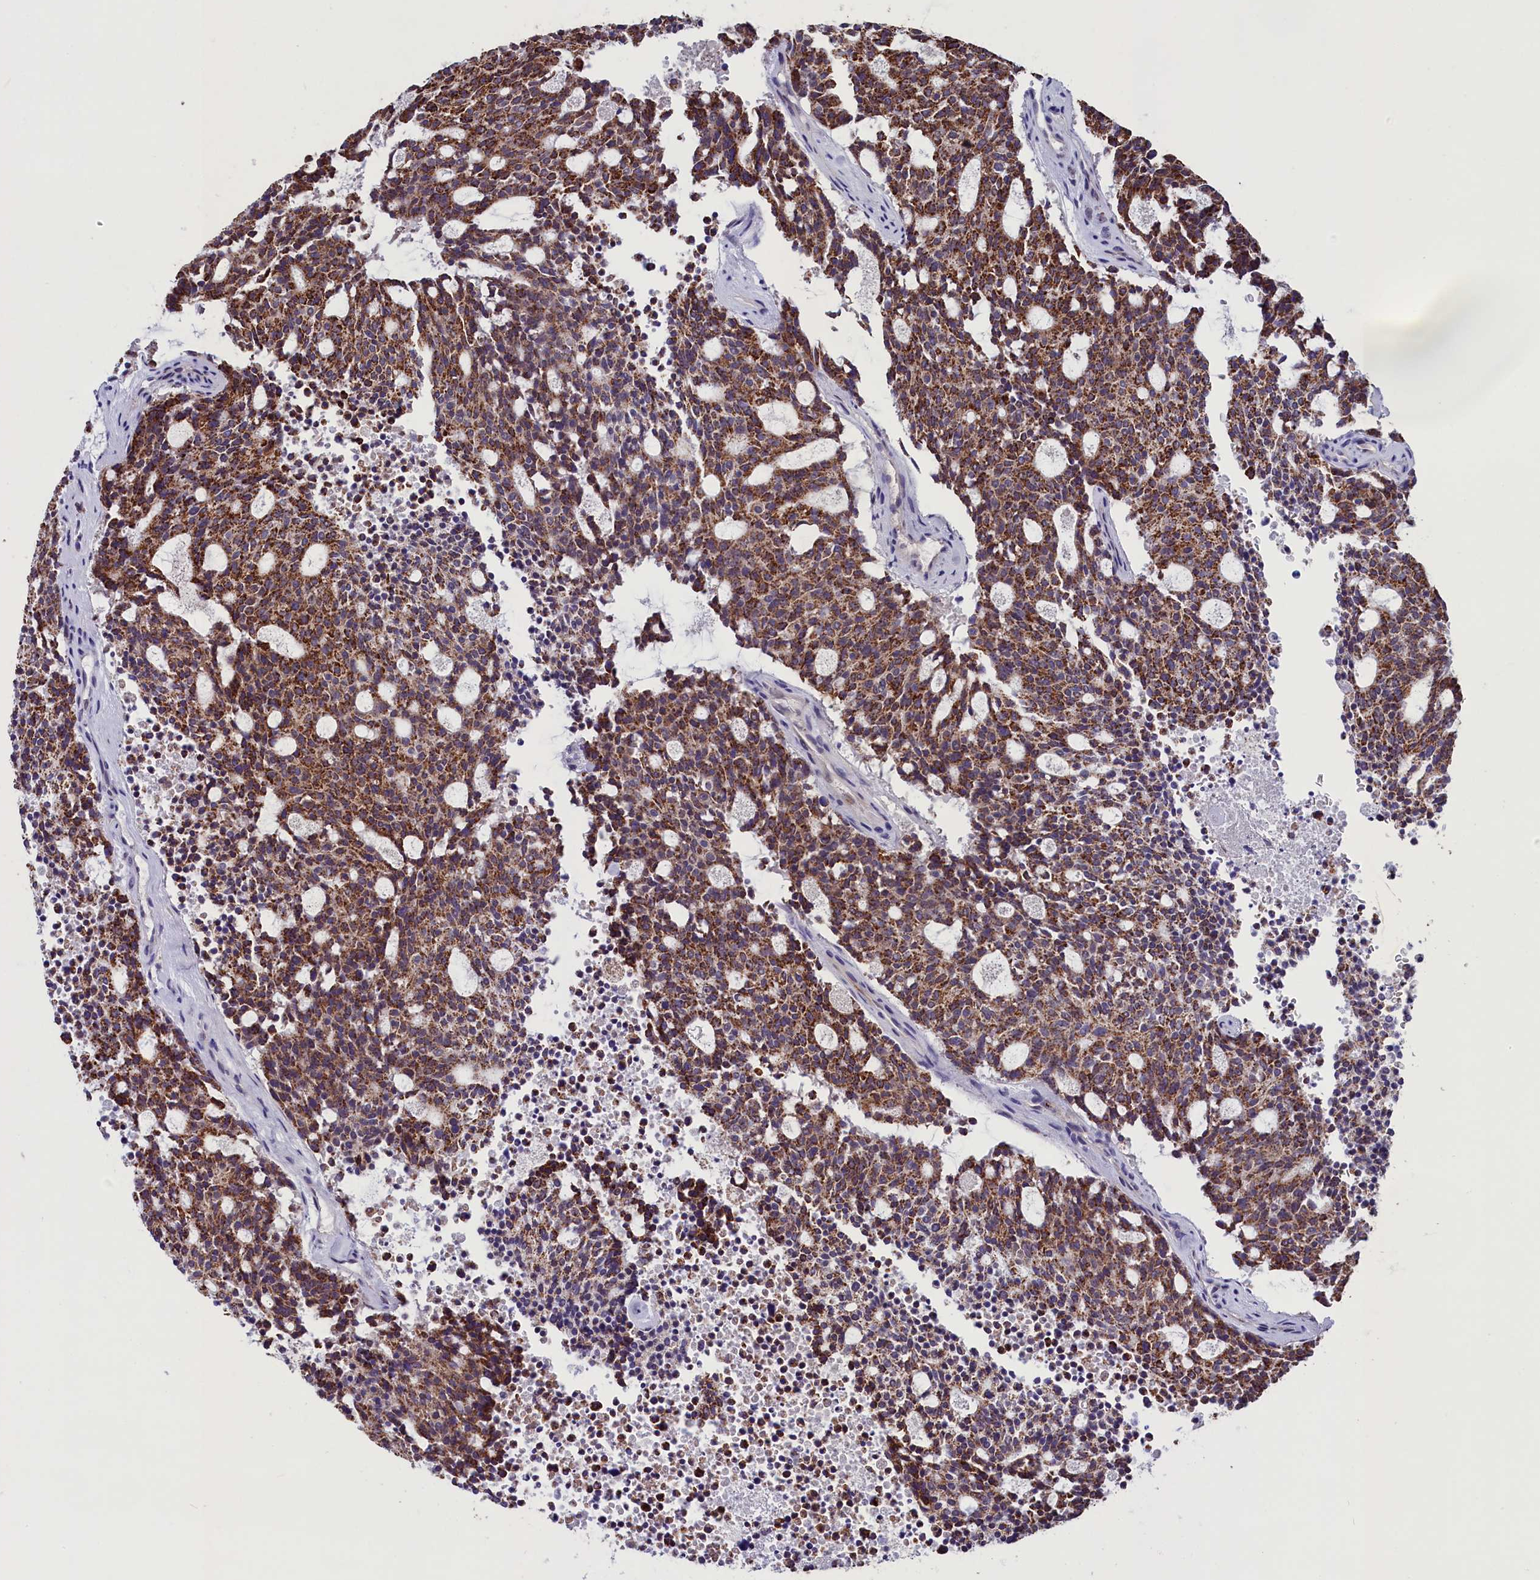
{"staining": {"intensity": "strong", "quantity": ">75%", "location": "cytoplasmic/membranous"}, "tissue": "carcinoid", "cell_type": "Tumor cells", "image_type": "cancer", "snomed": [{"axis": "morphology", "description": "Carcinoid, malignant, NOS"}, {"axis": "topography", "description": "Pancreas"}], "caption": "Immunohistochemistry histopathology image of human carcinoid stained for a protein (brown), which reveals high levels of strong cytoplasmic/membranous expression in approximately >75% of tumor cells.", "gene": "SCD5", "patient": {"sex": "female", "age": 54}}